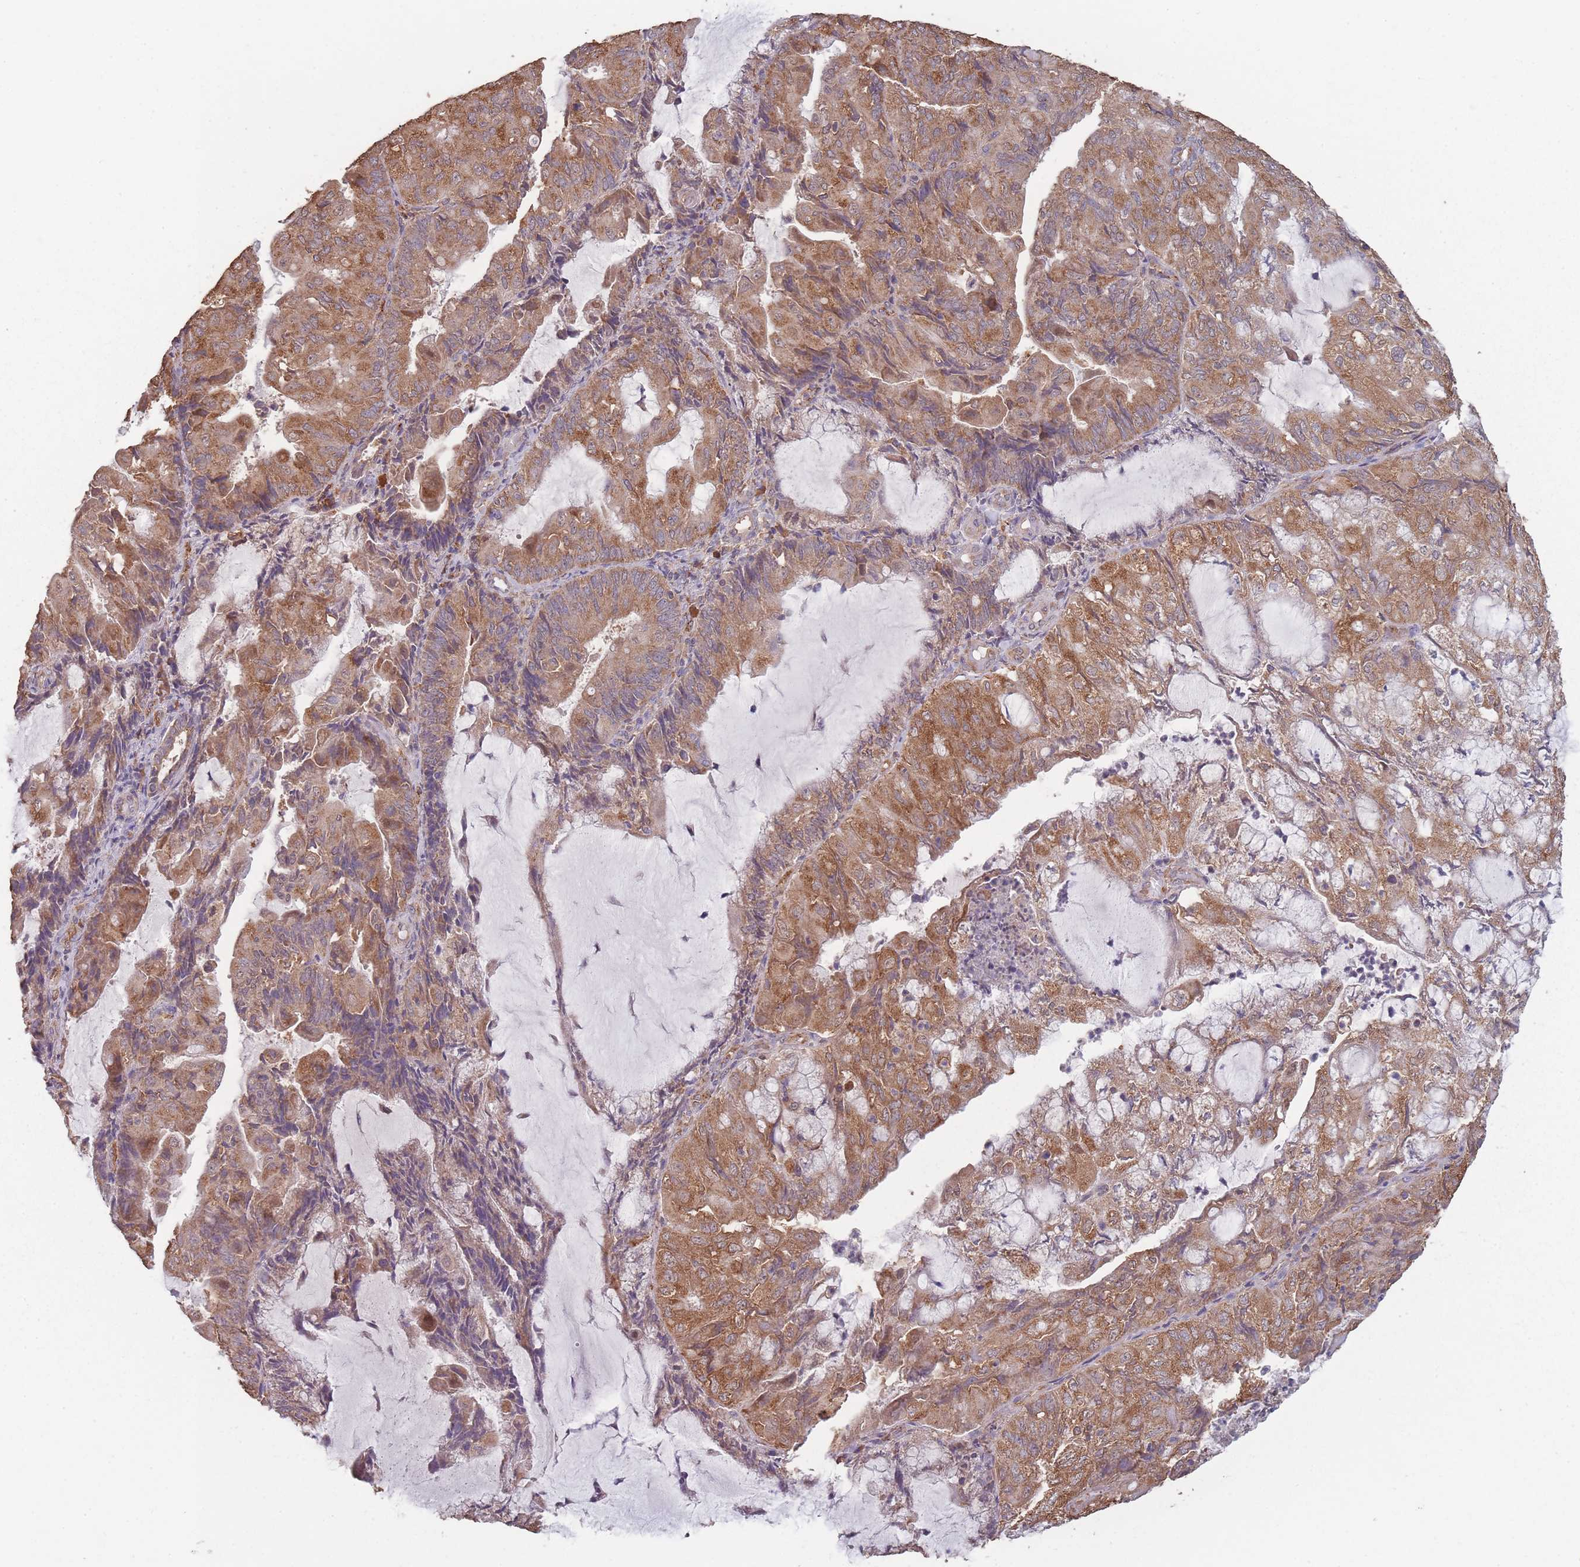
{"staining": {"intensity": "moderate", "quantity": ">75%", "location": "cytoplasmic/membranous"}, "tissue": "endometrial cancer", "cell_type": "Tumor cells", "image_type": "cancer", "snomed": [{"axis": "morphology", "description": "Adenocarcinoma, NOS"}, {"axis": "topography", "description": "Endometrium"}], "caption": "Moderate cytoplasmic/membranous positivity for a protein is appreciated in about >75% of tumor cells of endometrial cancer (adenocarcinoma) using IHC.", "gene": "SANBR", "patient": {"sex": "female", "age": 81}}